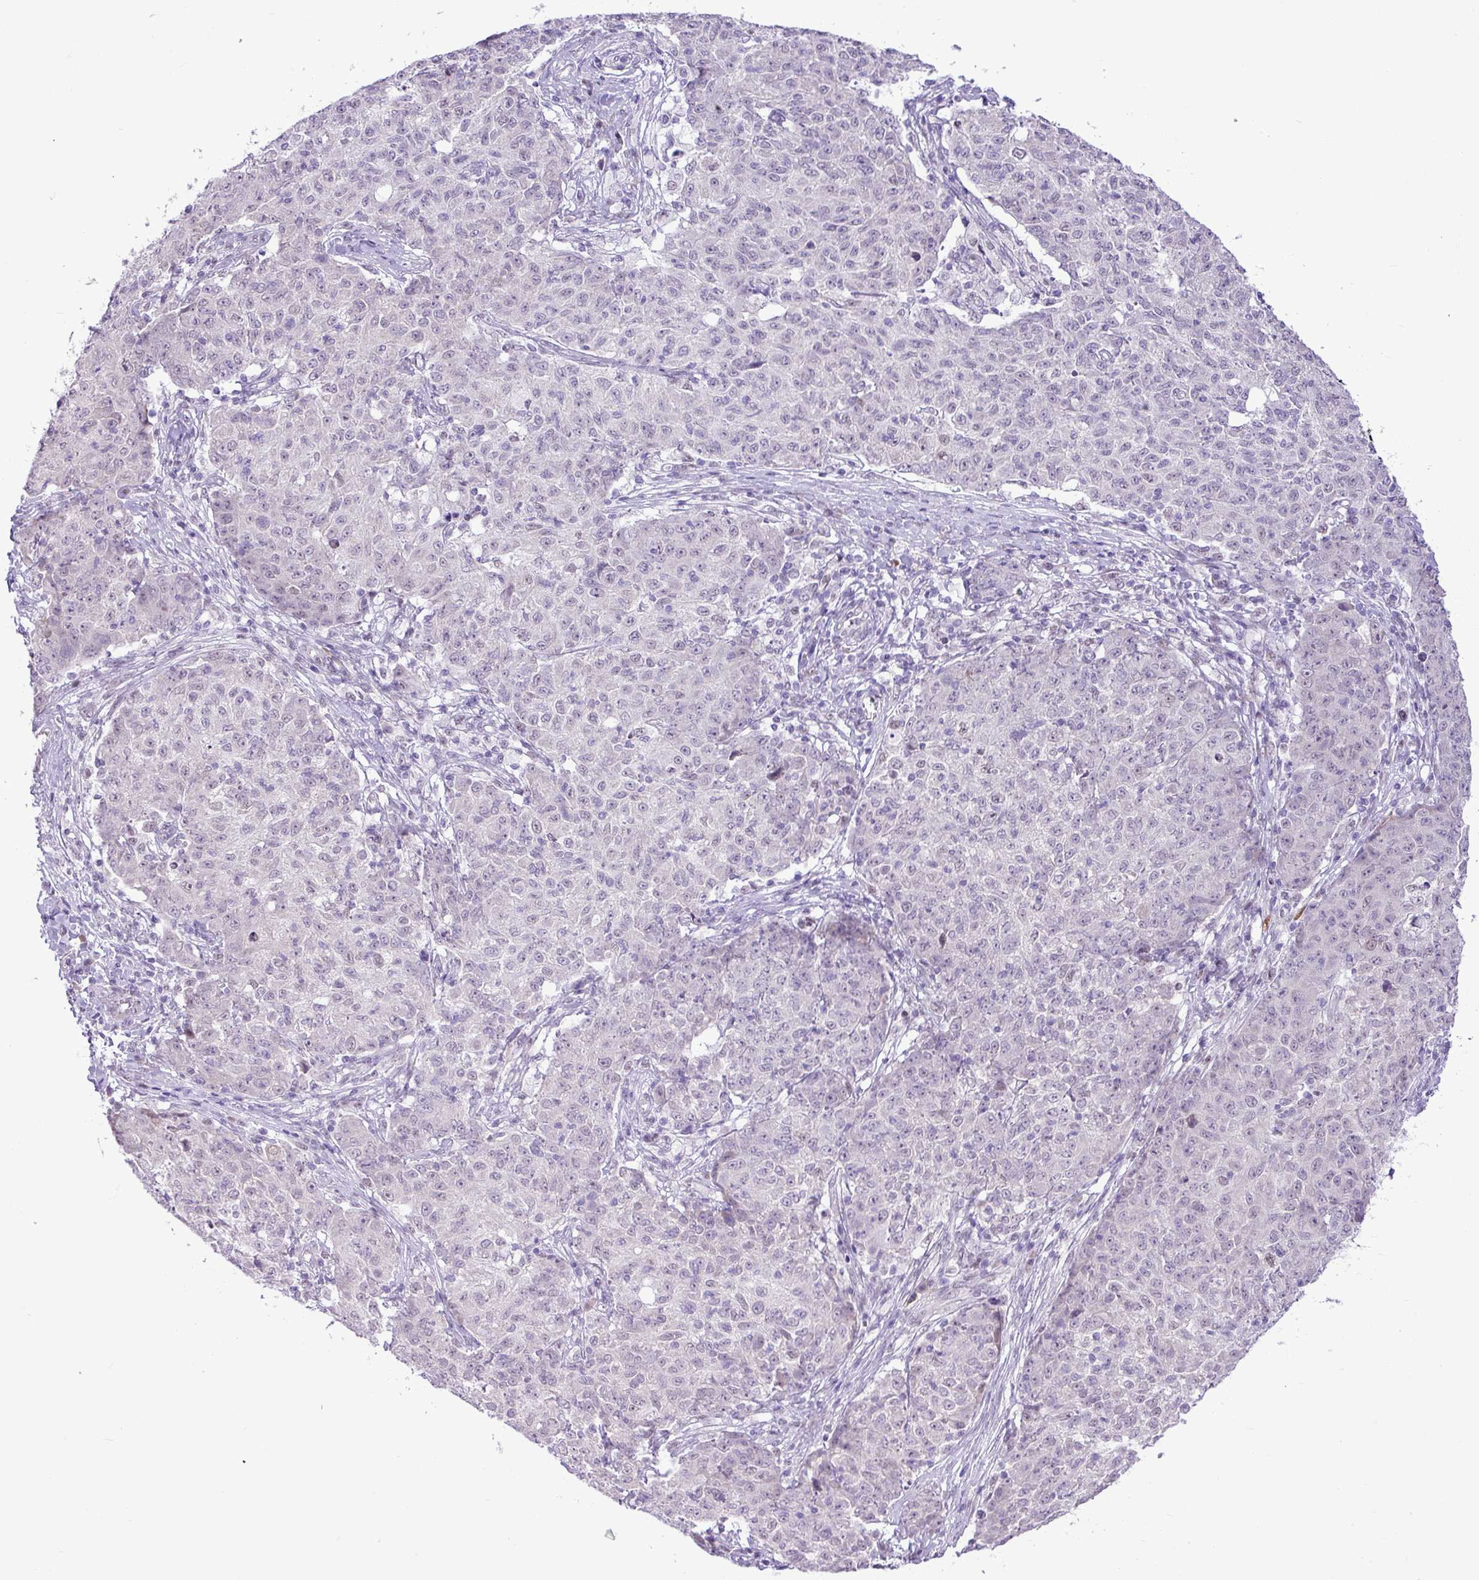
{"staining": {"intensity": "negative", "quantity": "none", "location": "none"}, "tissue": "ovarian cancer", "cell_type": "Tumor cells", "image_type": "cancer", "snomed": [{"axis": "morphology", "description": "Carcinoma, endometroid"}, {"axis": "topography", "description": "Ovary"}], "caption": "Immunohistochemical staining of ovarian cancer reveals no significant expression in tumor cells.", "gene": "ELOA2", "patient": {"sex": "female", "age": 42}}